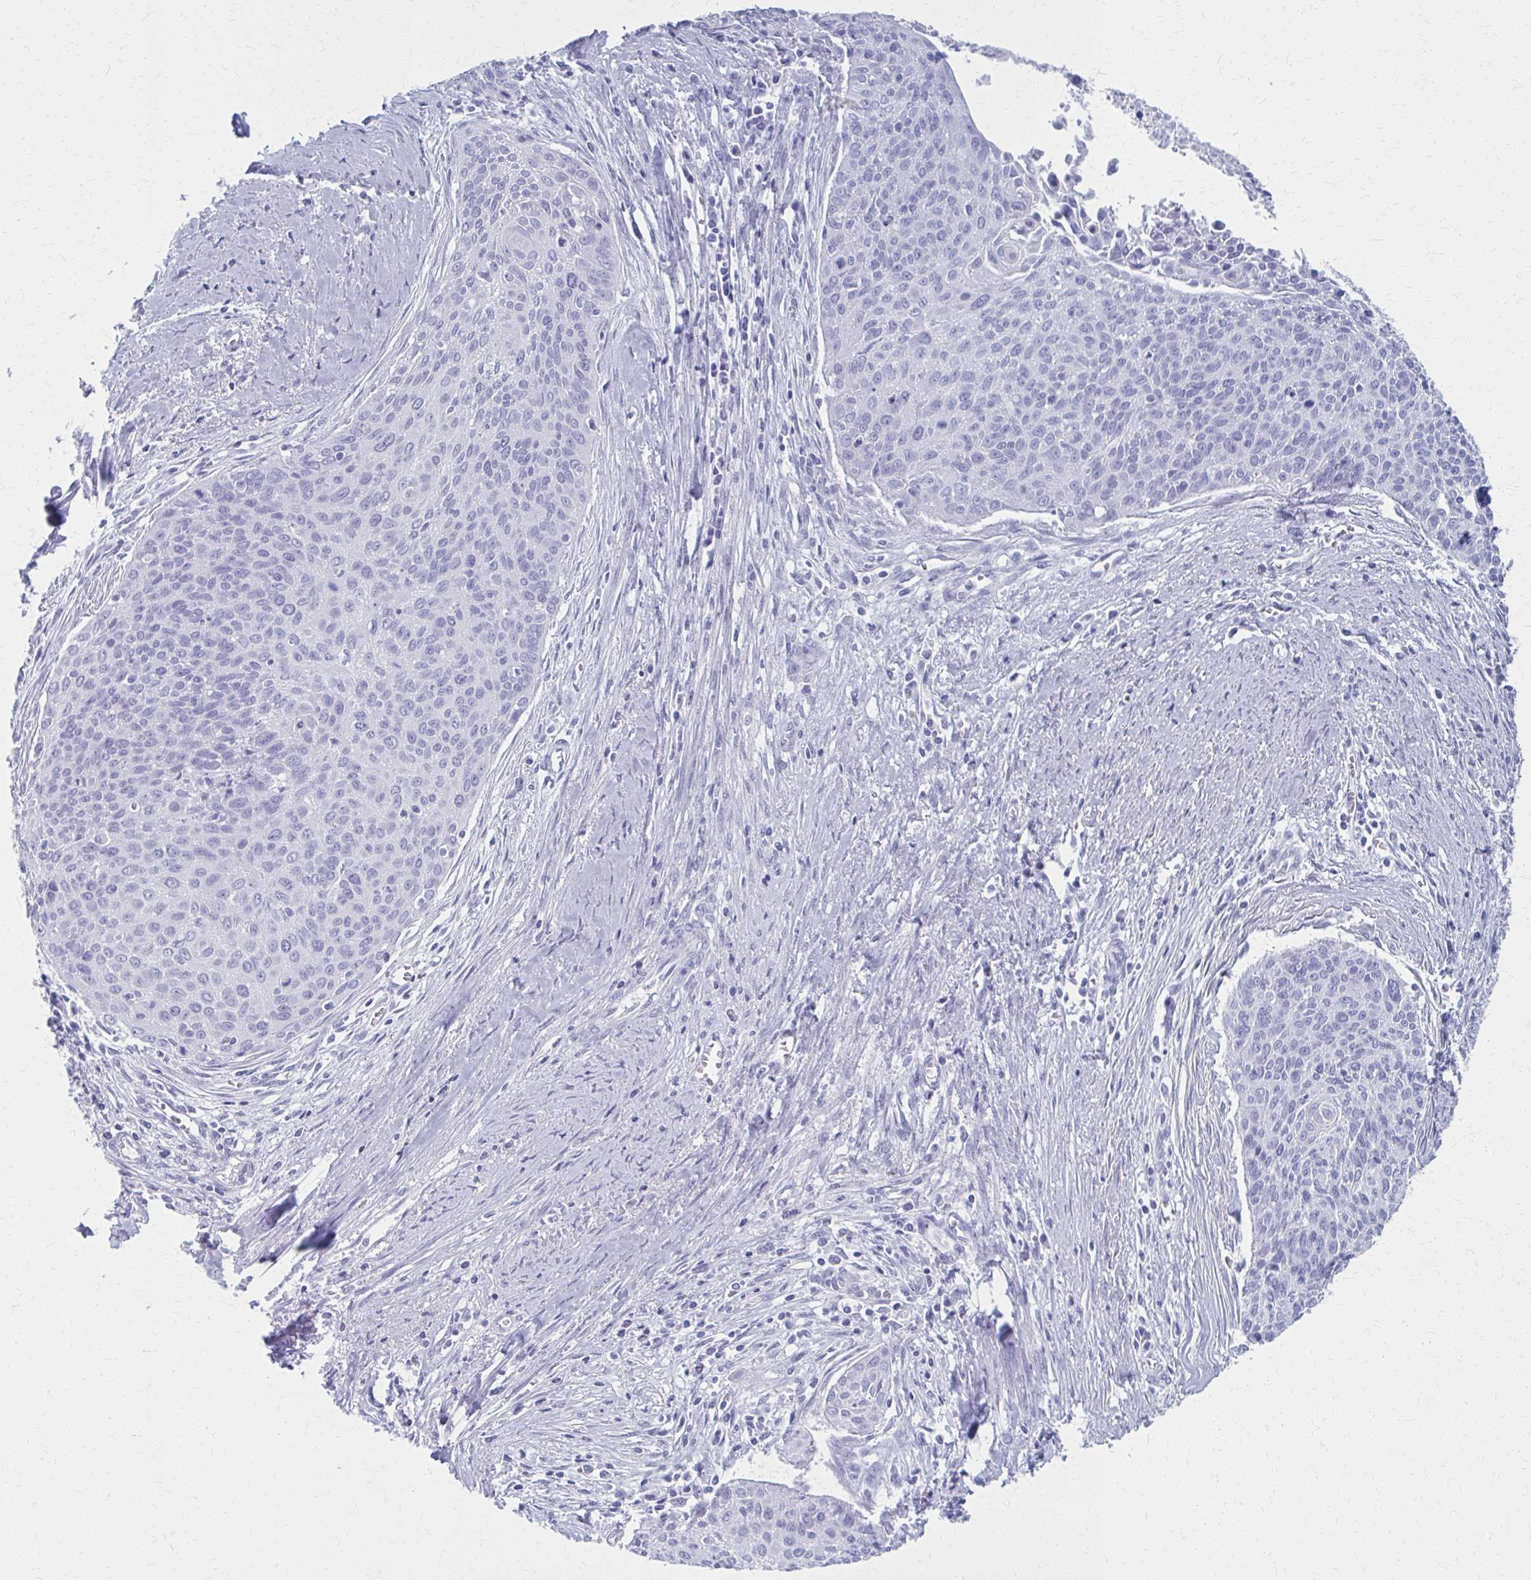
{"staining": {"intensity": "negative", "quantity": "none", "location": "none"}, "tissue": "cervical cancer", "cell_type": "Tumor cells", "image_type": "cancer", "snomed": [{"axis": "morphology", "description": "Squamous cell carcinoma, NOS"}, {"axis": "topography", "description": "Cervix"}], "caption": "Tumor cells are negative for brown protein staining in squamous cell carcinoma (cervical).", "gene": "CELF5", "patient": {"sex": "female", "age": 55}}